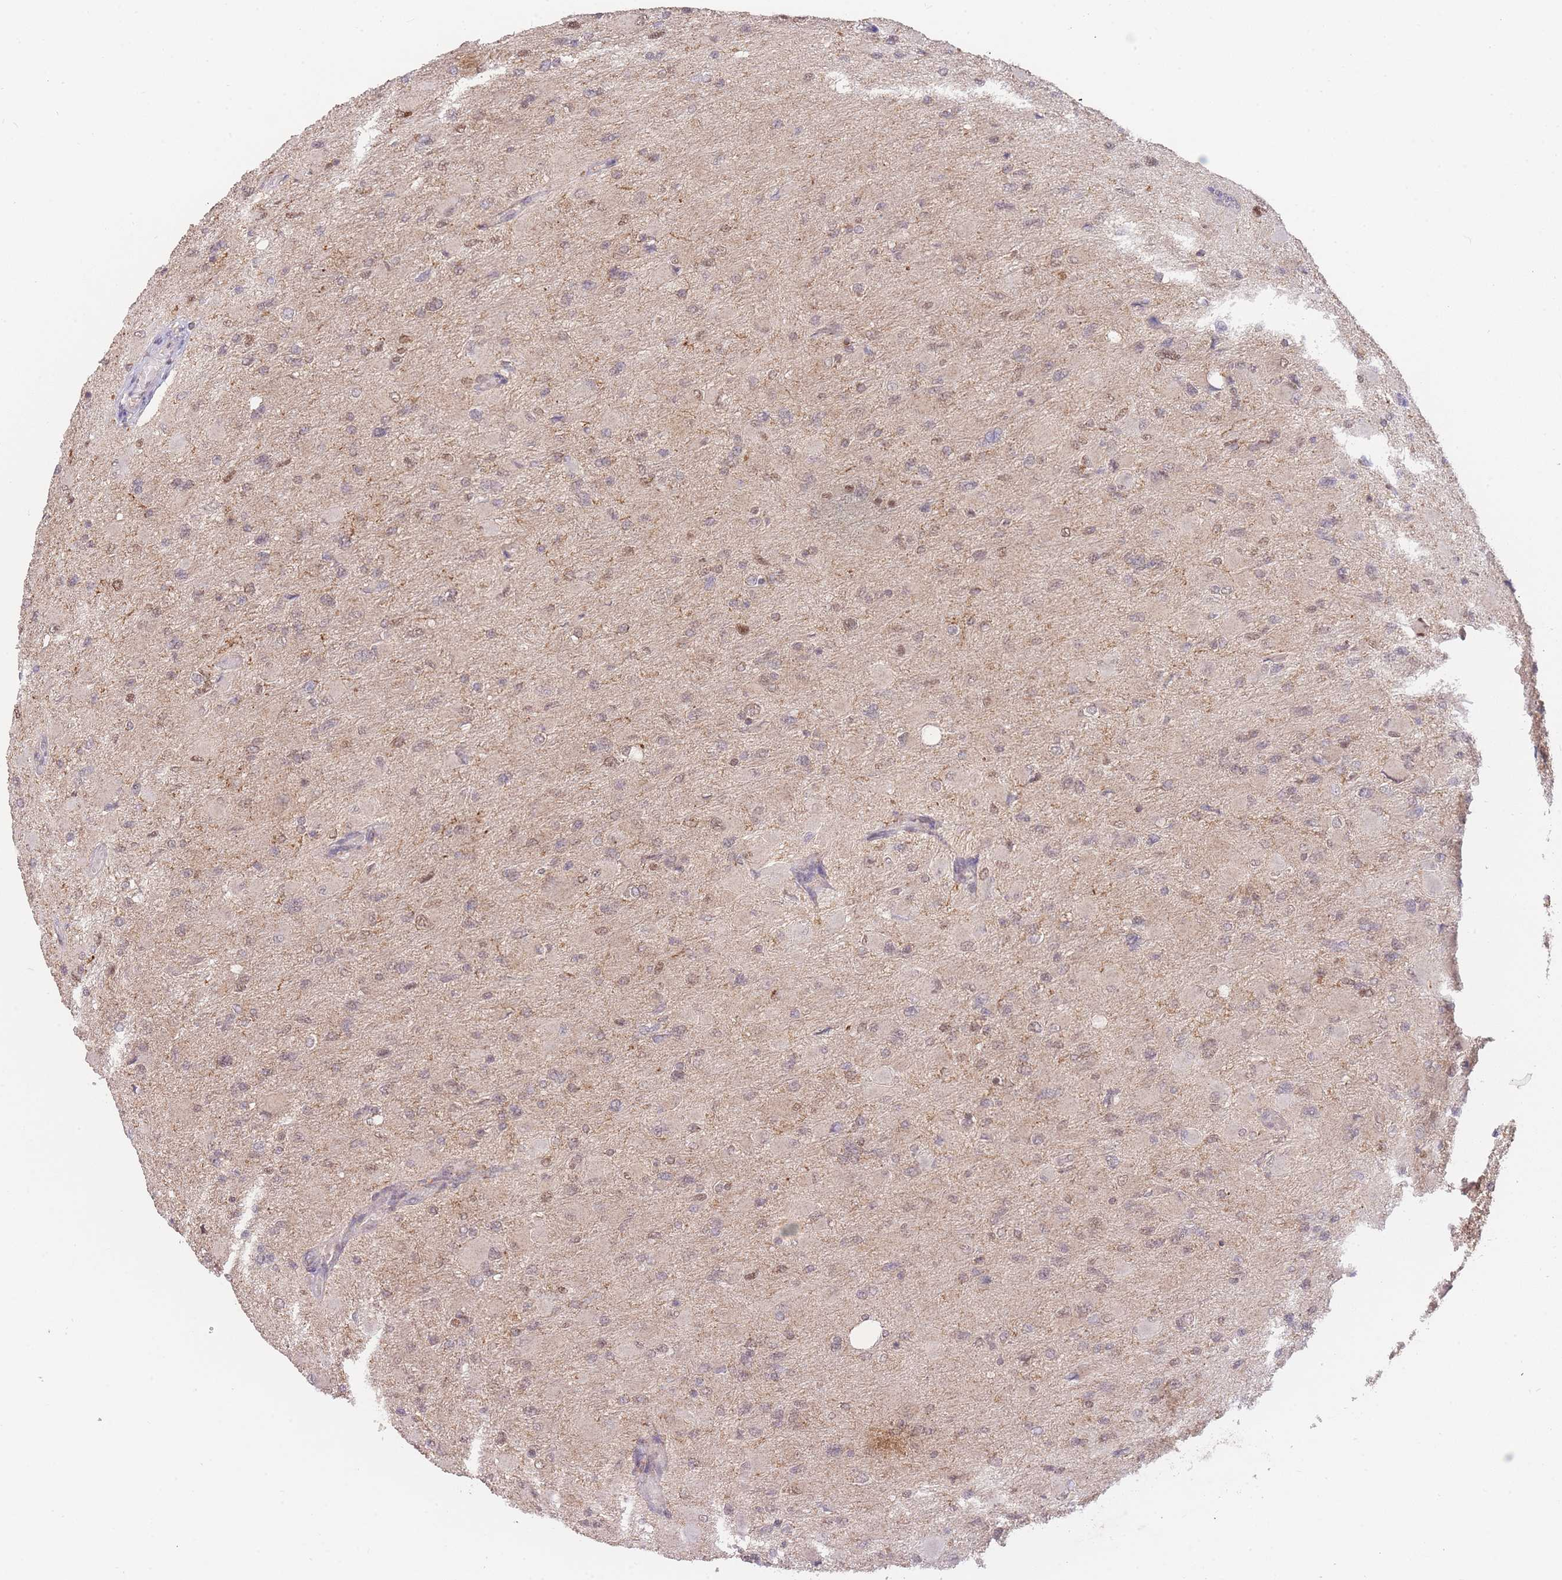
{"staining": {"intensity": "weak", "quantity": "<25%", "location": "nuclear"}, "tissue": "glioma", "cell_type": "Tumor cells", "image_type": "cancer", "snomed": [{"axis": "morphology", "description": "Glioma, malignant, High grade"}, {"axis": "topography", "description": "Cerebral cortex"}], "caption": "Human malignant glioma (high-grade) stained for a protein using immunohistochemistry (IHC) demonstrates no staining in tumor cells.", "gene": "RNF144B", "patient": {"sex": "female", "age": 36}}